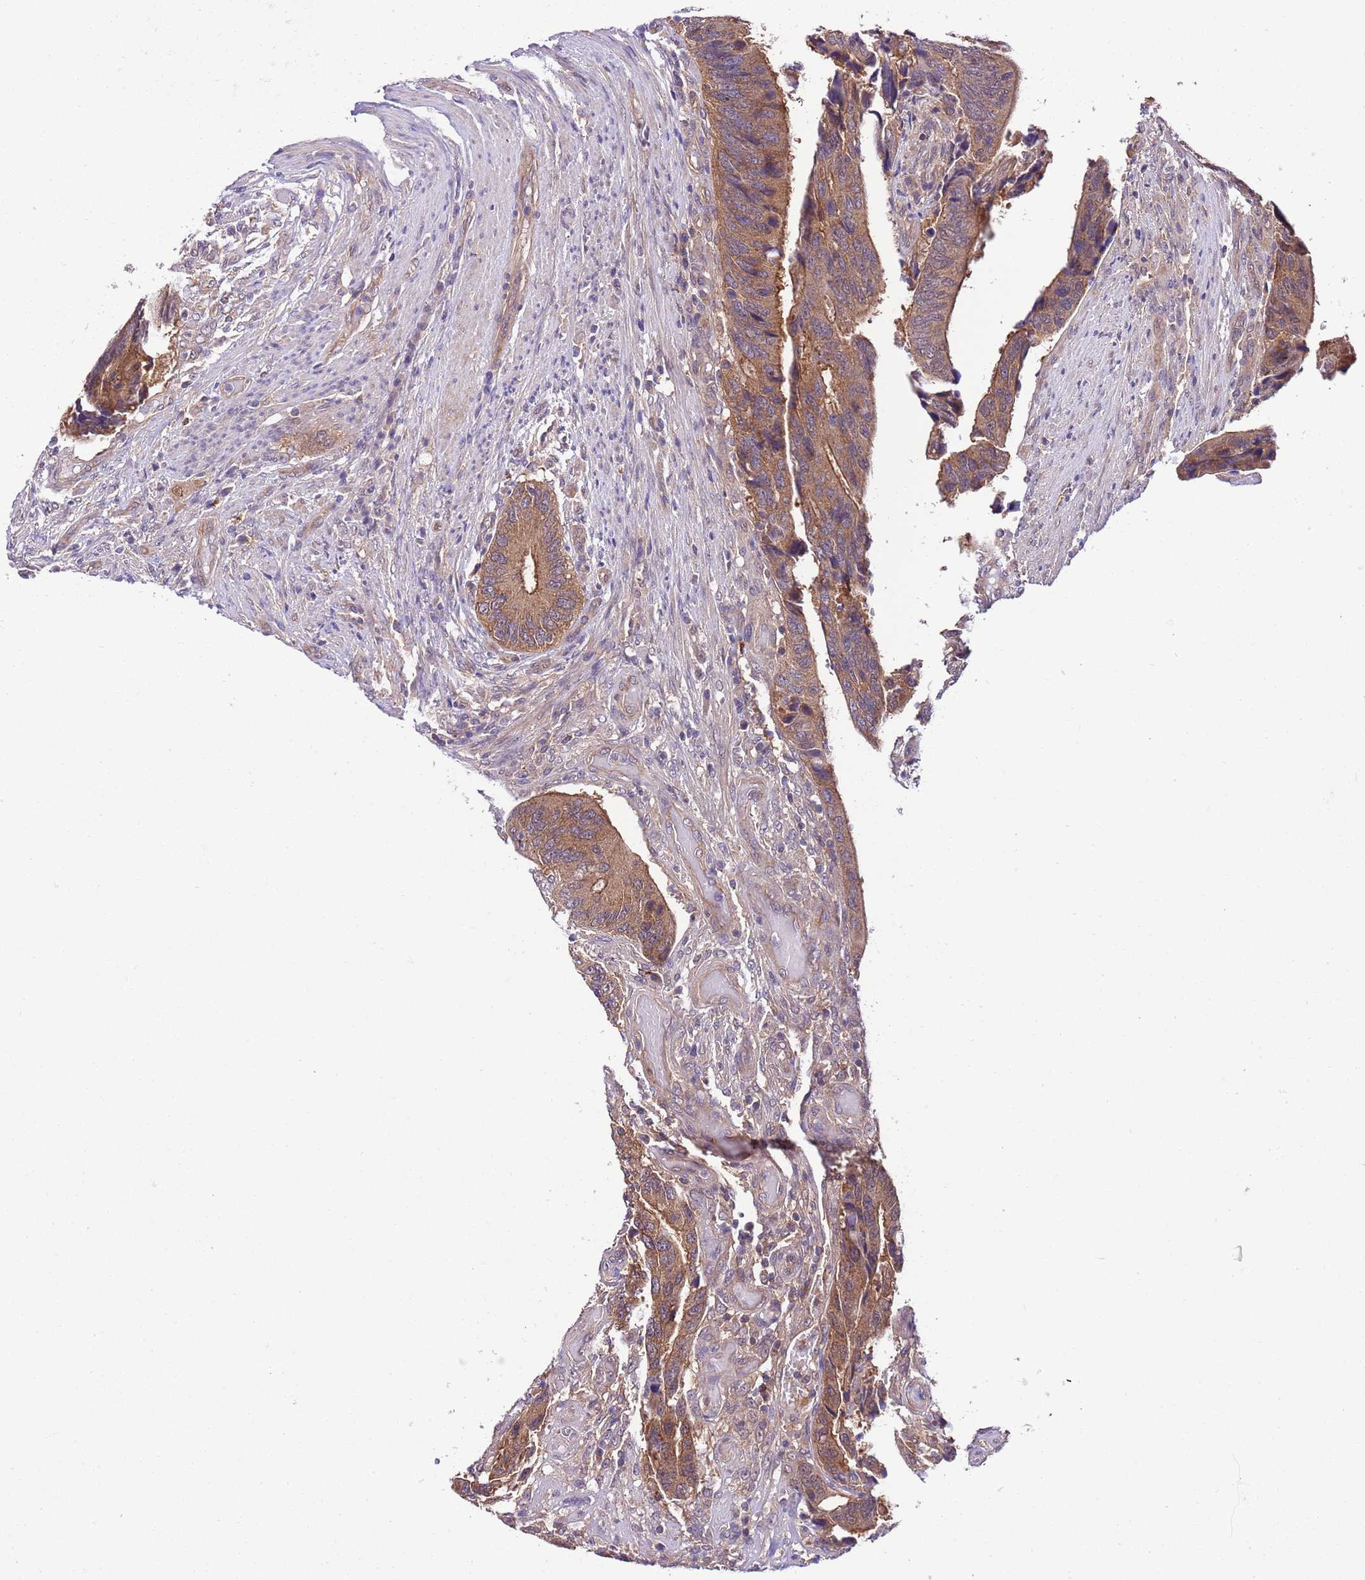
{"staining": {"intensity": "moderate", "quantity": ">75%", "location": "cytoplasmic/membranous"}, "tissue": "colorectal cancer", "cell_type": "Tumor cells", "image_type": "cancer", "snomed": [{"axis": "morphology", "description": "Adenocarcinoma, NOS"}, {"axis": "topography", "description": "Colon"}], "caption": "This histopathology image reveals IHC staining of colorectal cancer, with medium moderate cytoplasmic/membranous expression in approximately >75% of tumor cells.", "gene": "DONSON", "patient": {"sex": "male", "age": 87}}